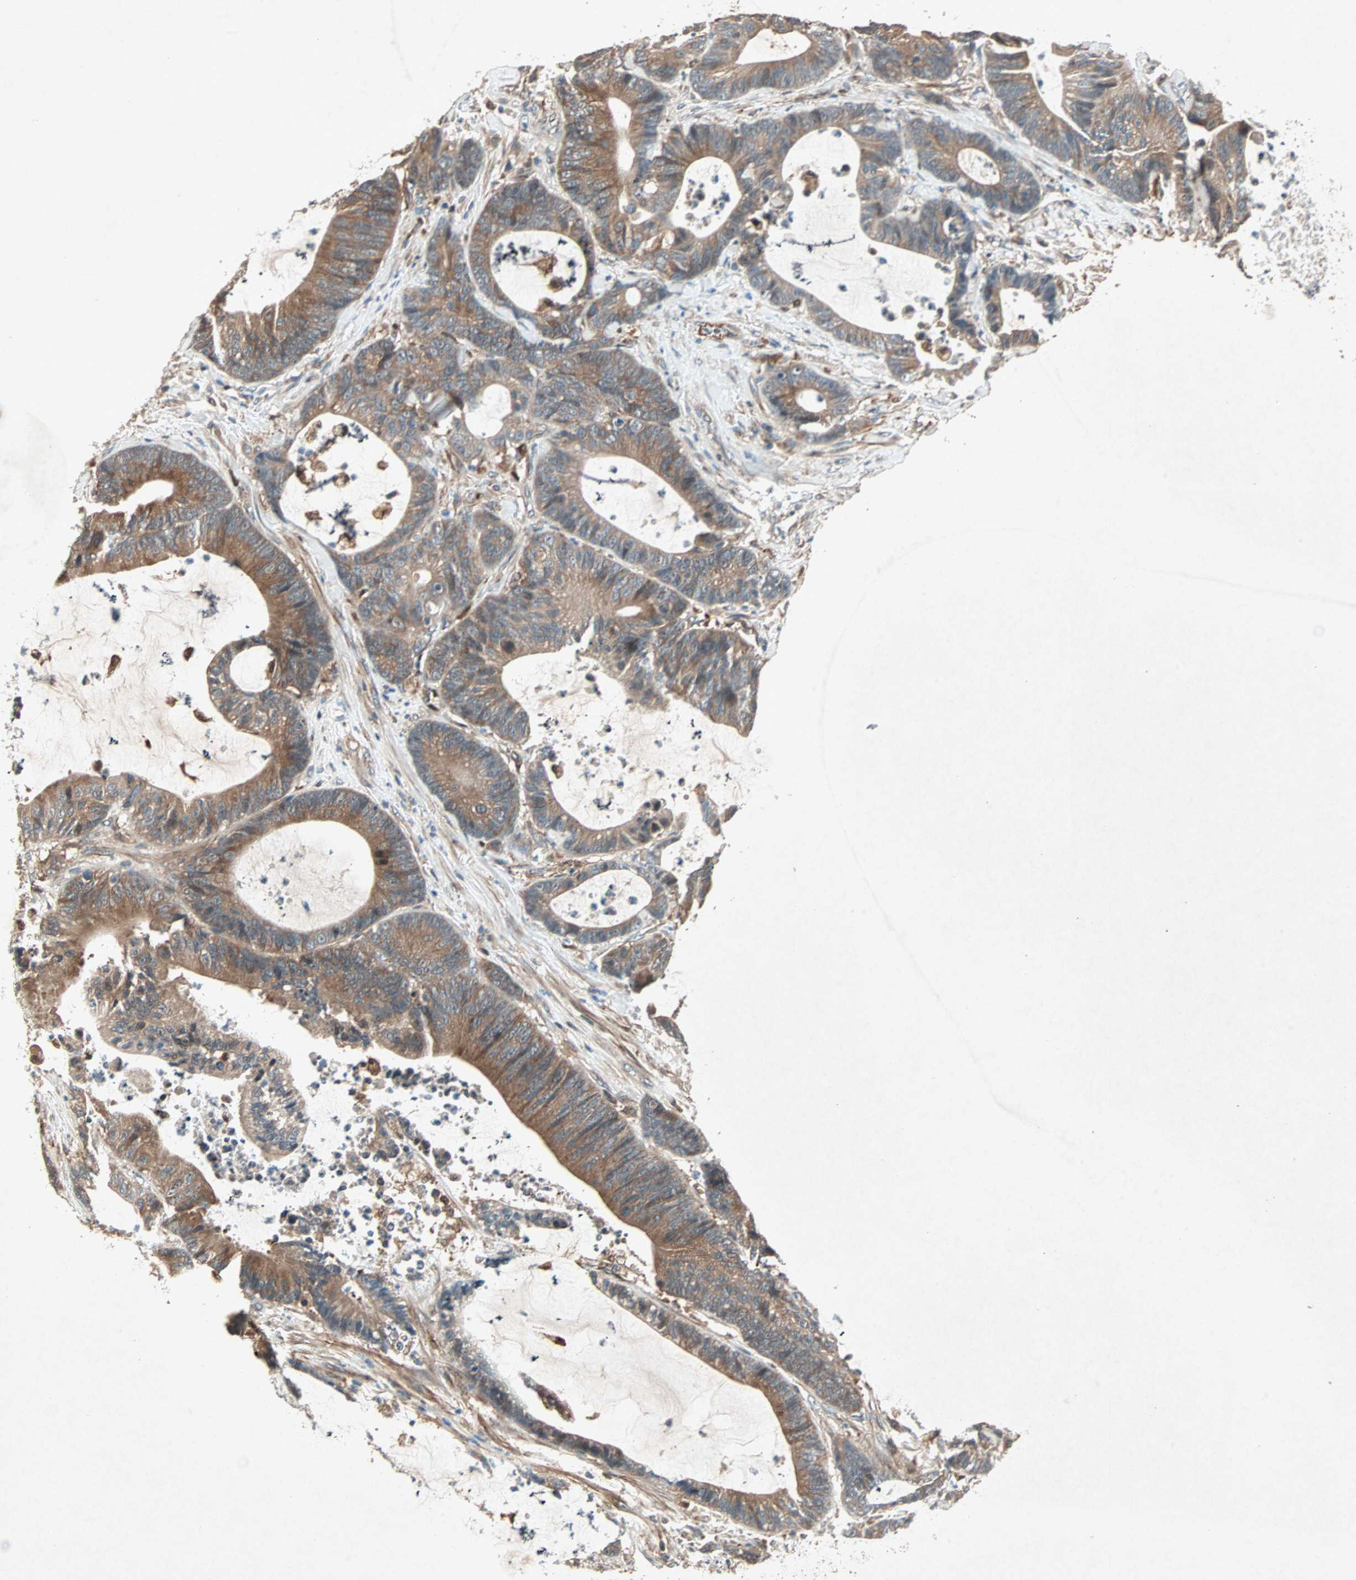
{"staining": {"intensity": "moderate", "quantity": ">75%", "location": "cytoplasmic/membranous"}, "tissue": "colorectal cancer", "cell_type": "Tumor cells", "image_type": "cancer", "snomed": [{"axis": "morphology", "description": "Adenocarcinoma, NOS"}, {"axis": "topography", "description": "Colon"}], "caption": "The histopathology image displays a brown stain indicating the presence of a protein in the cytoplasmic/membranous of tumor cells in colorectal cancer. (IHC, brightfield microscopy, high magnification).", "gene": "SDSL", "patient": {"sex": "female", "age": 84}}